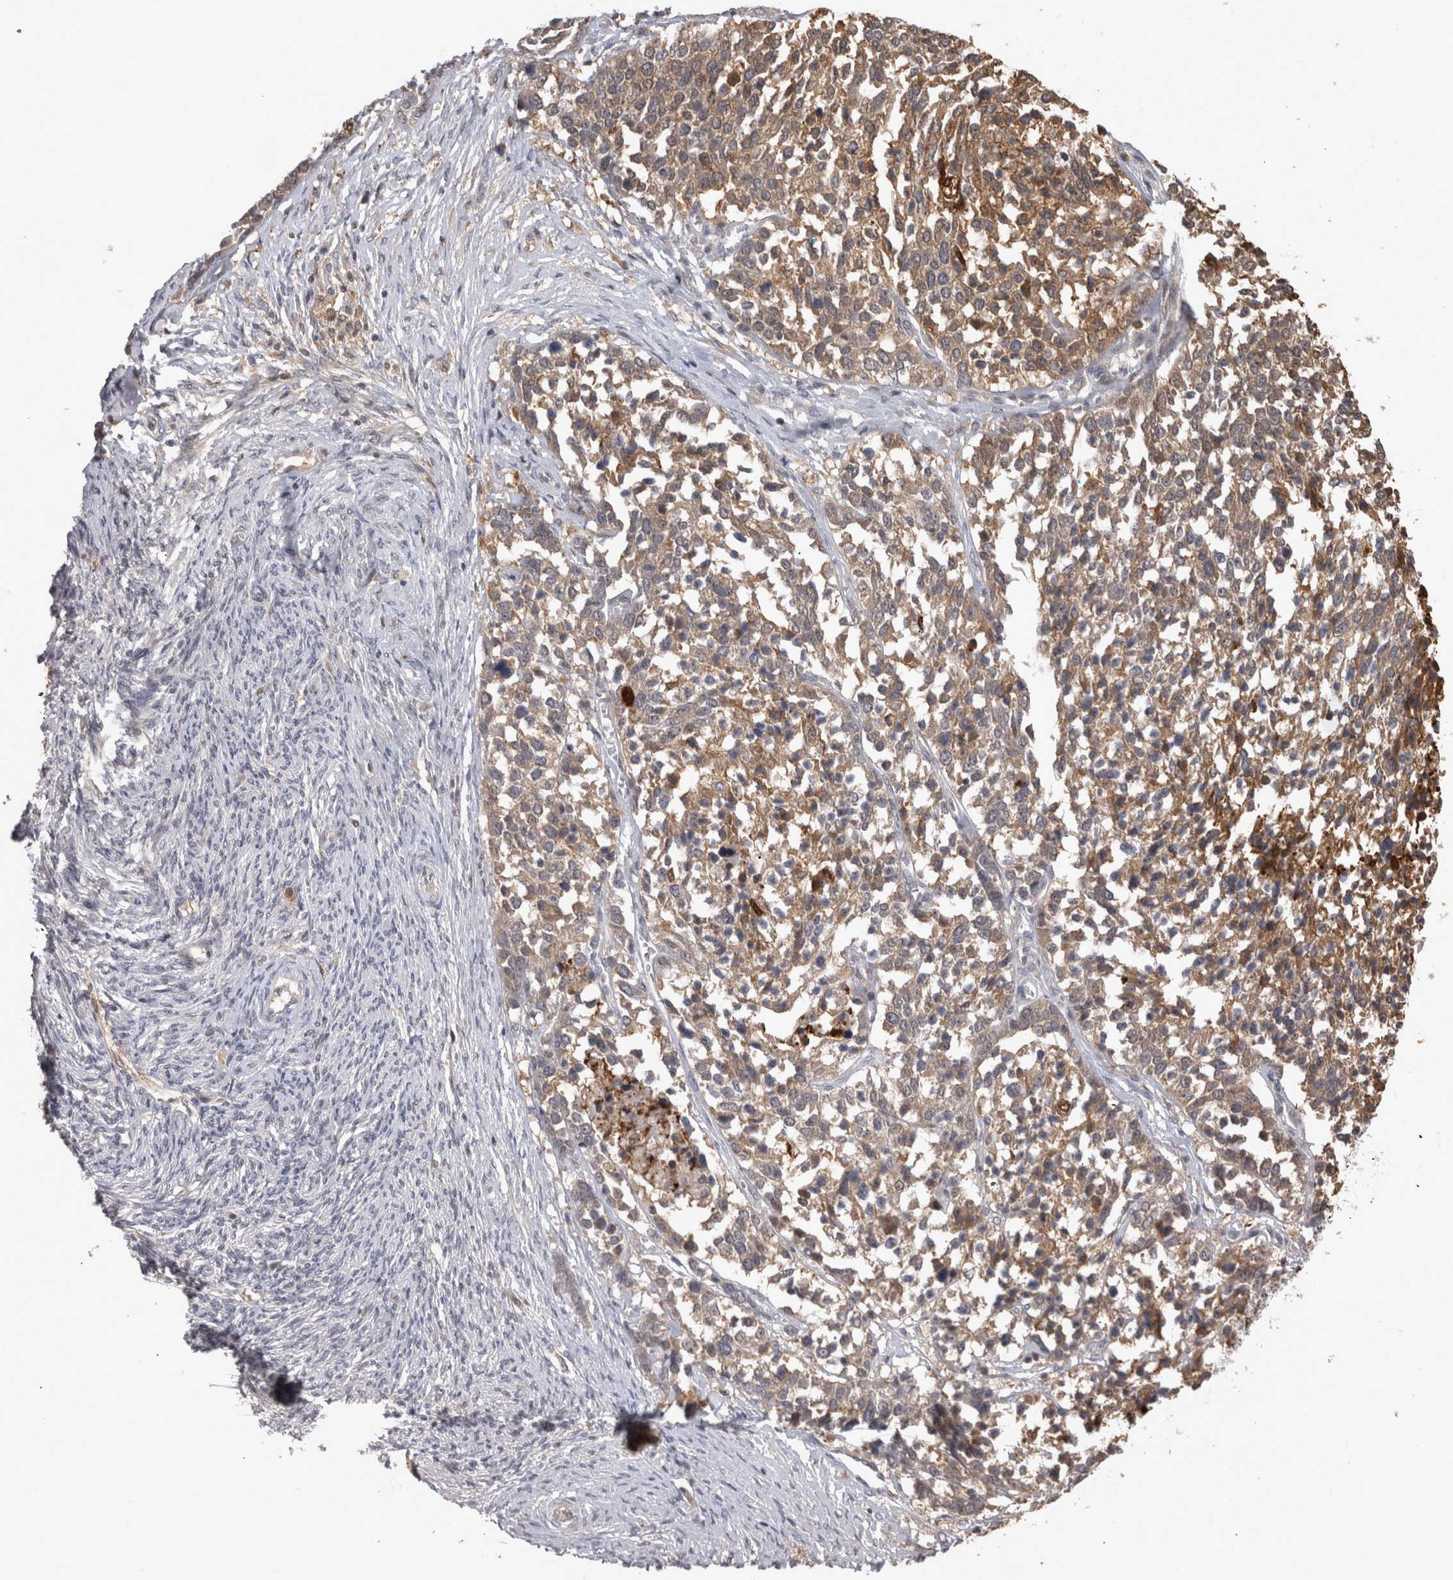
{"staining": {"intensity": "moderate", "quantity": ">75%", "location": "cytoplasmic/membranous"}, "tissue": "ovarian cancer", "cell_type": "Tumor cells", "image_type": "cancer", "snomed": [{"axis": "morphology", "description": "Cystadenocarcinoma, serous, NOS"}, {"axis": "topography", "description": "Ovary"}], "caption": "Protein analysis of serous cystadenocarcinoma (ovarian) tissue reveals moderate cytoplasmic/membranous staining in approximately >75% of tumor cells. Immunohistochemistry (ihc) stains the protein in brown and the nuclei are stained blue.", "gene": "USH1G", "patient": {"sex": "female", "age": 44}}